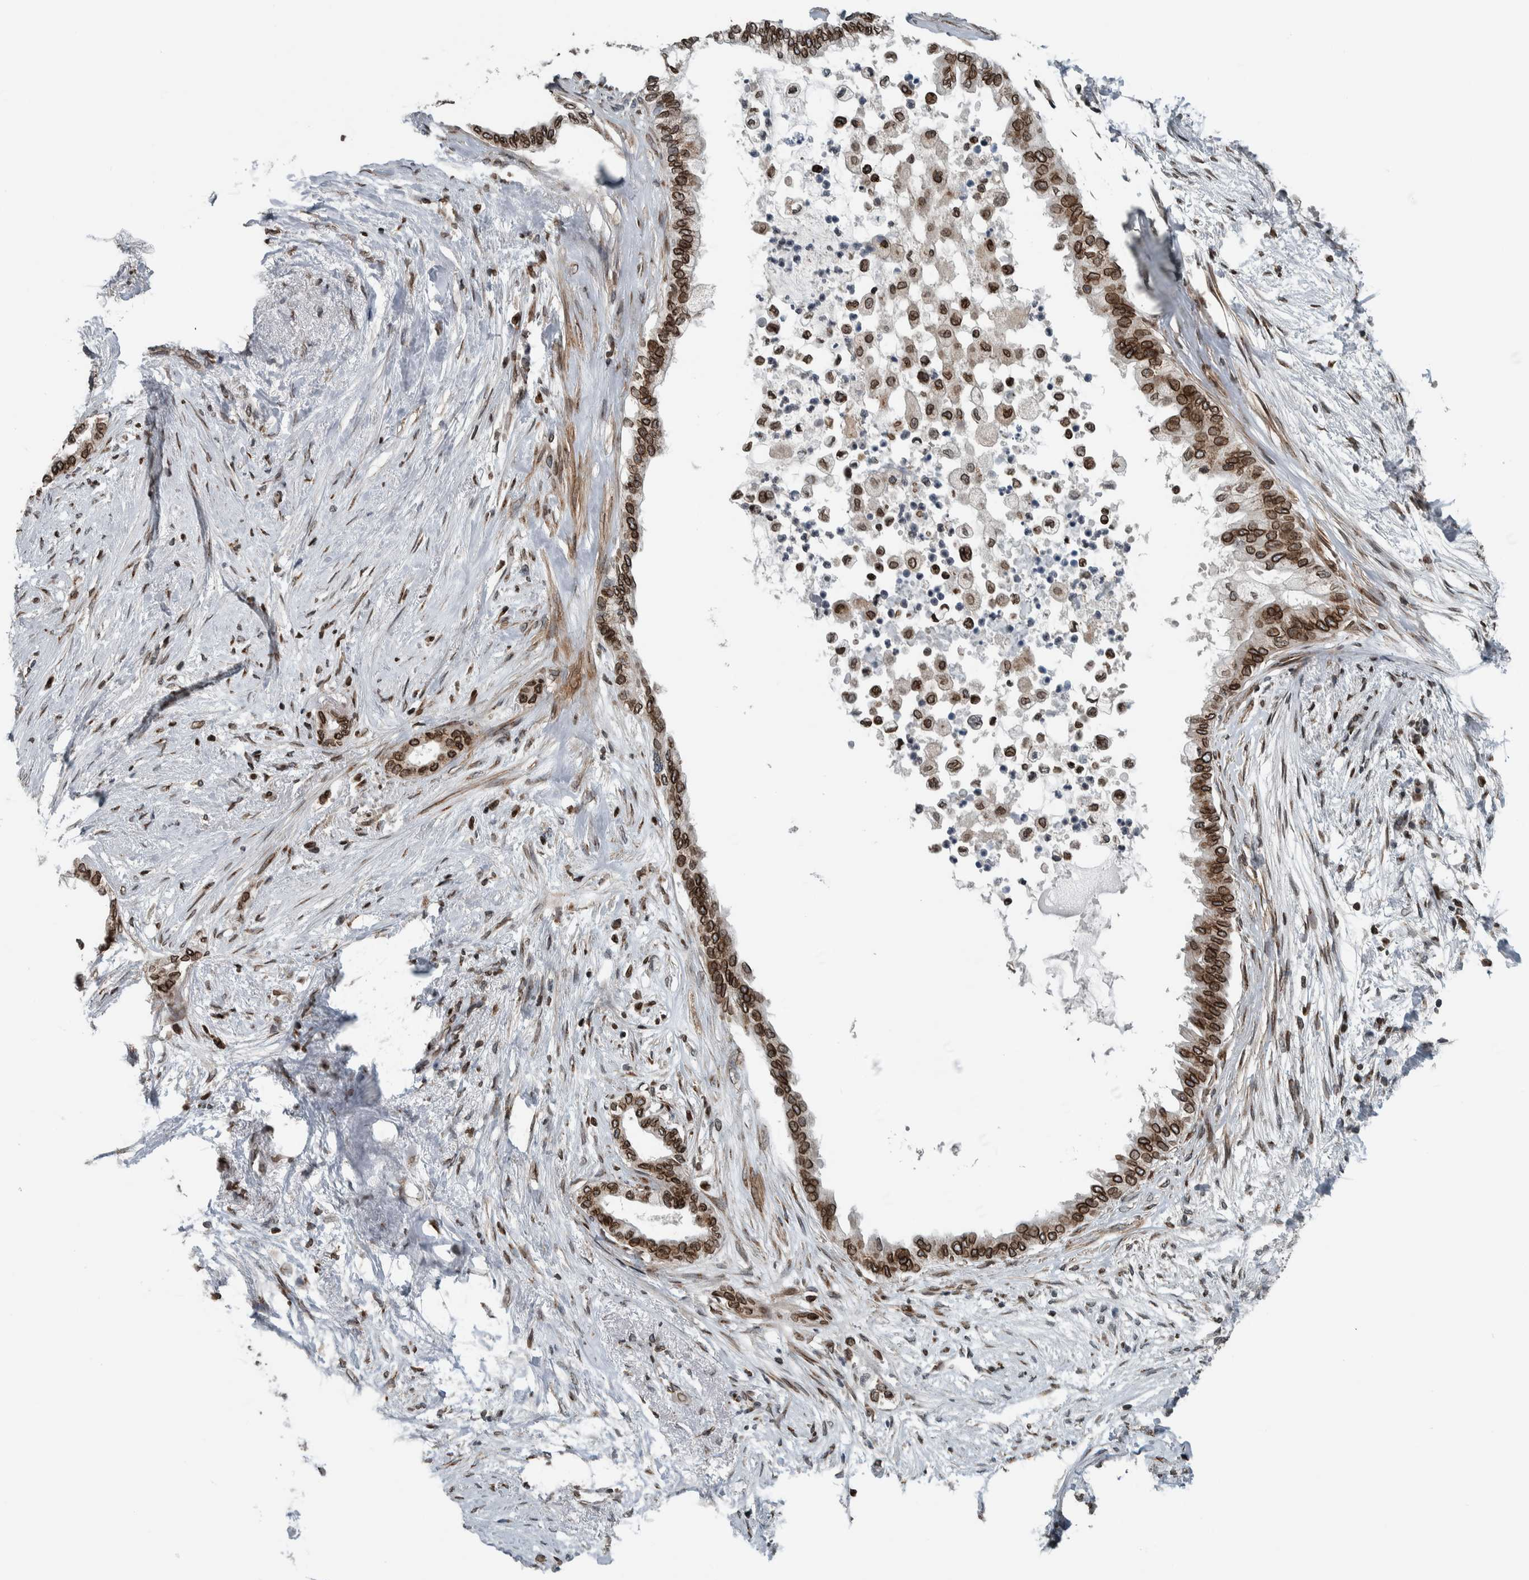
{"staining": {"intensity": "moderate", "quantity": ">75%", "location": "cytoplasmic/membranous,nuclear"}, "tissue": "pancreatic cancer", "cell_type": "Tumor cells", "image_type": "cancer", "snomed": [{"axis": "morphology", "description": "Normal tissue, NOS"}, {"axis": "morphology", "description": "Adenocarcinoma, NOS"}, {"axis": "topography", "description": "Pancreas"}, {"axis": "topography", "description": "Duodenum"}], "caption": "Brown immunohistochemical staining in human pancreatic adenocarcinoma displays moderate cytoplasmic/membranous and nuclear staining in about >75% of tumor cells. The staining was performed using DAB to visualize the protein expression in brown, while the nuclei were stained in blue with hematoxylin (Magnification: 20x).", "gene": "FAM135B", "patient": {"sex": "female", "age": 60}}